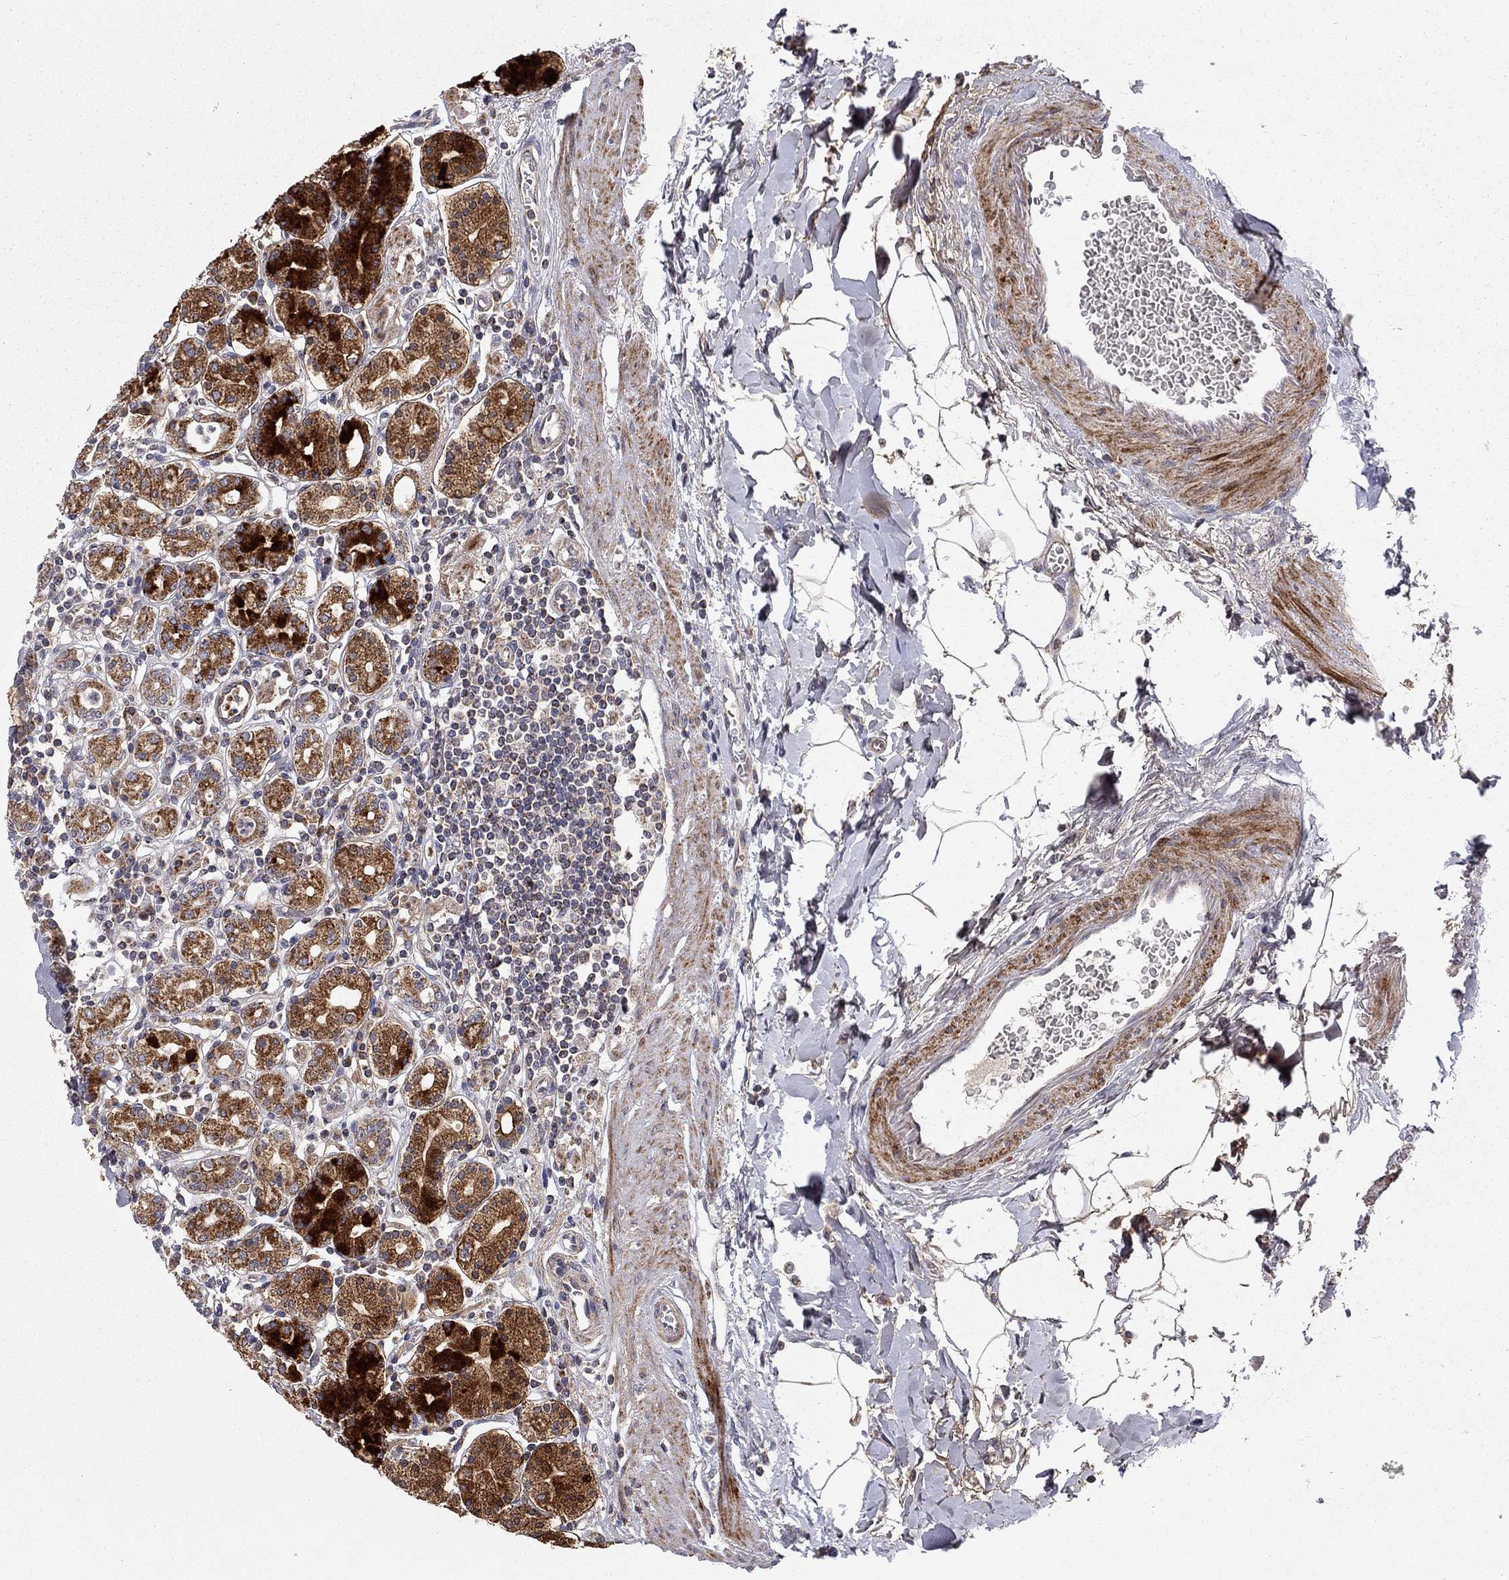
{"staining": {"intensity": "strong", "quantity": "25%-75%", "location": "cytoplasmic/membranous"}, "tissue": "stomach", "cell_type": "Glandular cells", "image_type": "normal", "snomed": [{"axis": "morphology", "description": "Normal tissue, NOS"}, {"axis": "topography", "description": "Stomach, upper"}, {"axis": "topography", "description": "Stomach"}], "caption": "The image exhibits a brown stain indicating the presence of a protein in the cytoplasmic/membranous of glandular cells in stomach.", "gene": "IDS", "patient": {"sex": "male", "age": 62}}